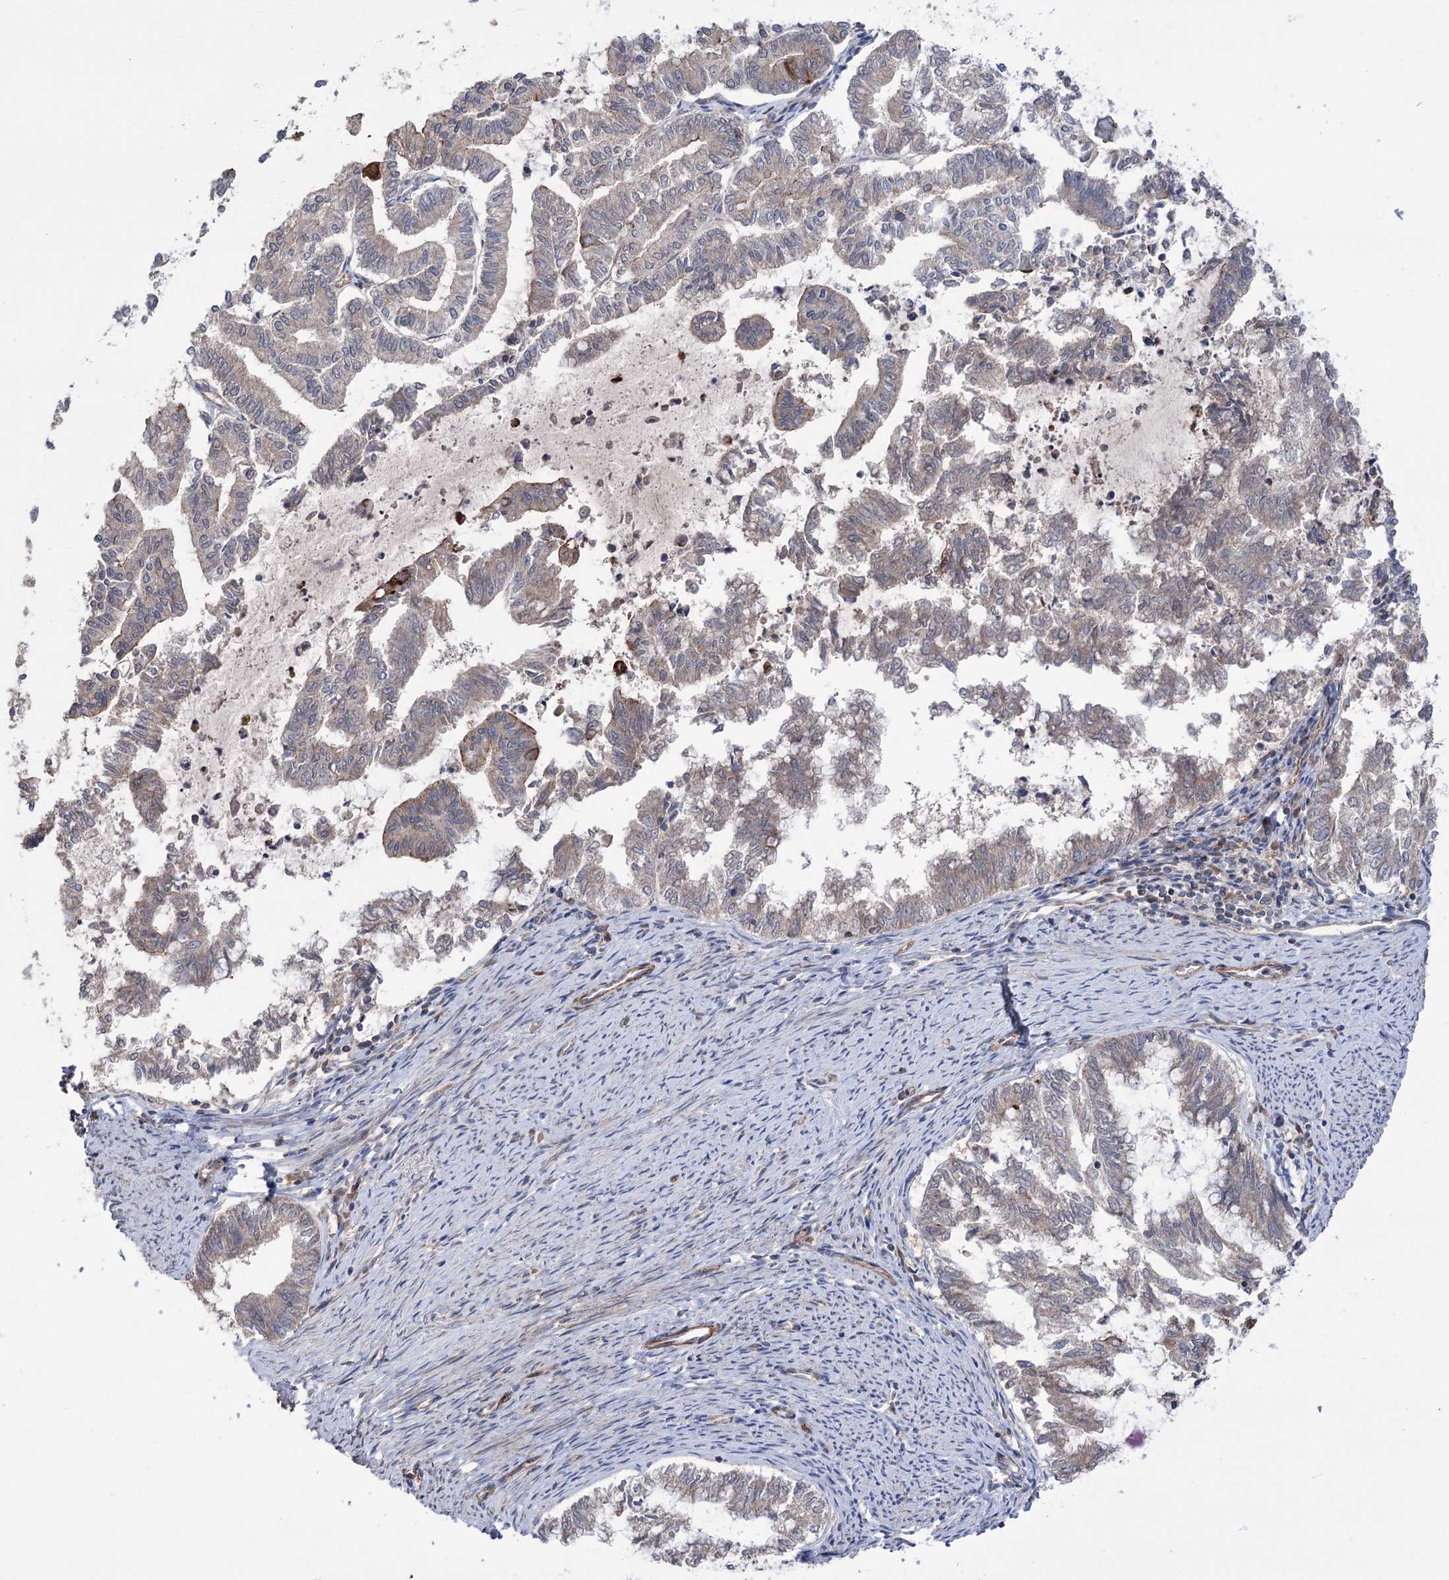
{"staining": {"intensity": "weak", "quantity": "25%-75%", "location": "cytoplasmic/membranous"}, "tissue": "endometrial cancer", "cell_type": "Tumor cells", "image_type": "cancer", "snomed": [{"axis": "morphology", "description": "Adenocarcinoma, NOS"}, {"axis": "topography", "description": "Endometrium"}], "caption": "Protein staining exhibits weak cytoplasmic/membranous staining in approximately 25%-75% of tumor cells in endometrial cancer (adenocarcinoma).", "gene": "TRIM71", "patient": {"sex": "female", "age": 79}}